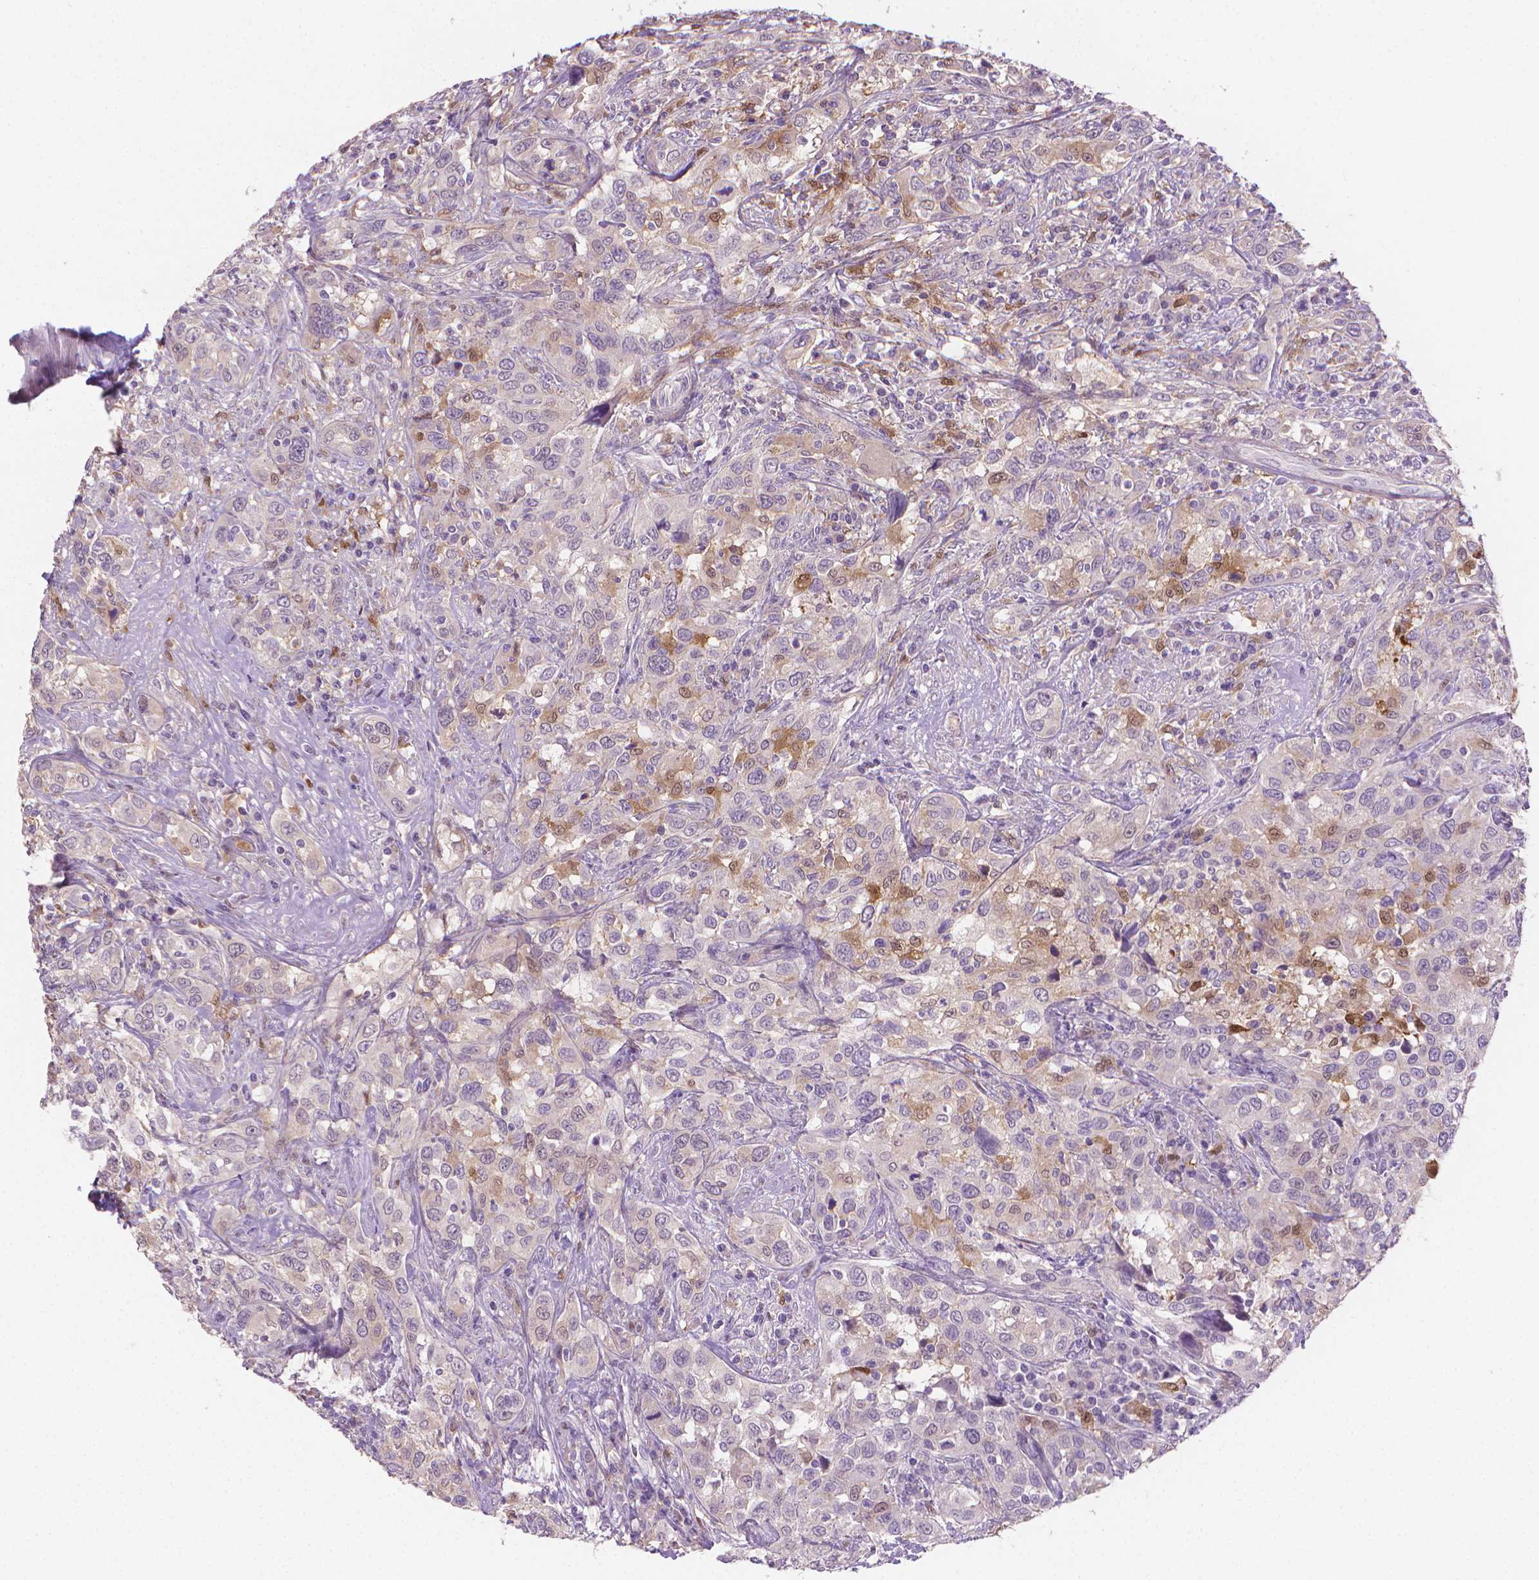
{"staining": {"intensity": "weak", "quantity": "25%-75%", "location": "cytoplasmic/membranous"}, "tissue": "urothelial cancer", "cell_type": "Tumor cells", "image_type": "cancer", "snomed": [{"axis": "morphology", "description": "Urothelial carcinoma, NOS"}, {"axis": "morphology", "description": "Urothelial carcinoma, High grade"}, {"axis": "topography", "description": "Urinary bladder"}], "caption": "The photomicrograph shows a brown stain indicating the presence of a protein in the cytoplasmic/membranous of tumor cells in urothelial cancer.", "gene": "GSDMA", "patient": {"sex": "female", "age": 64}}